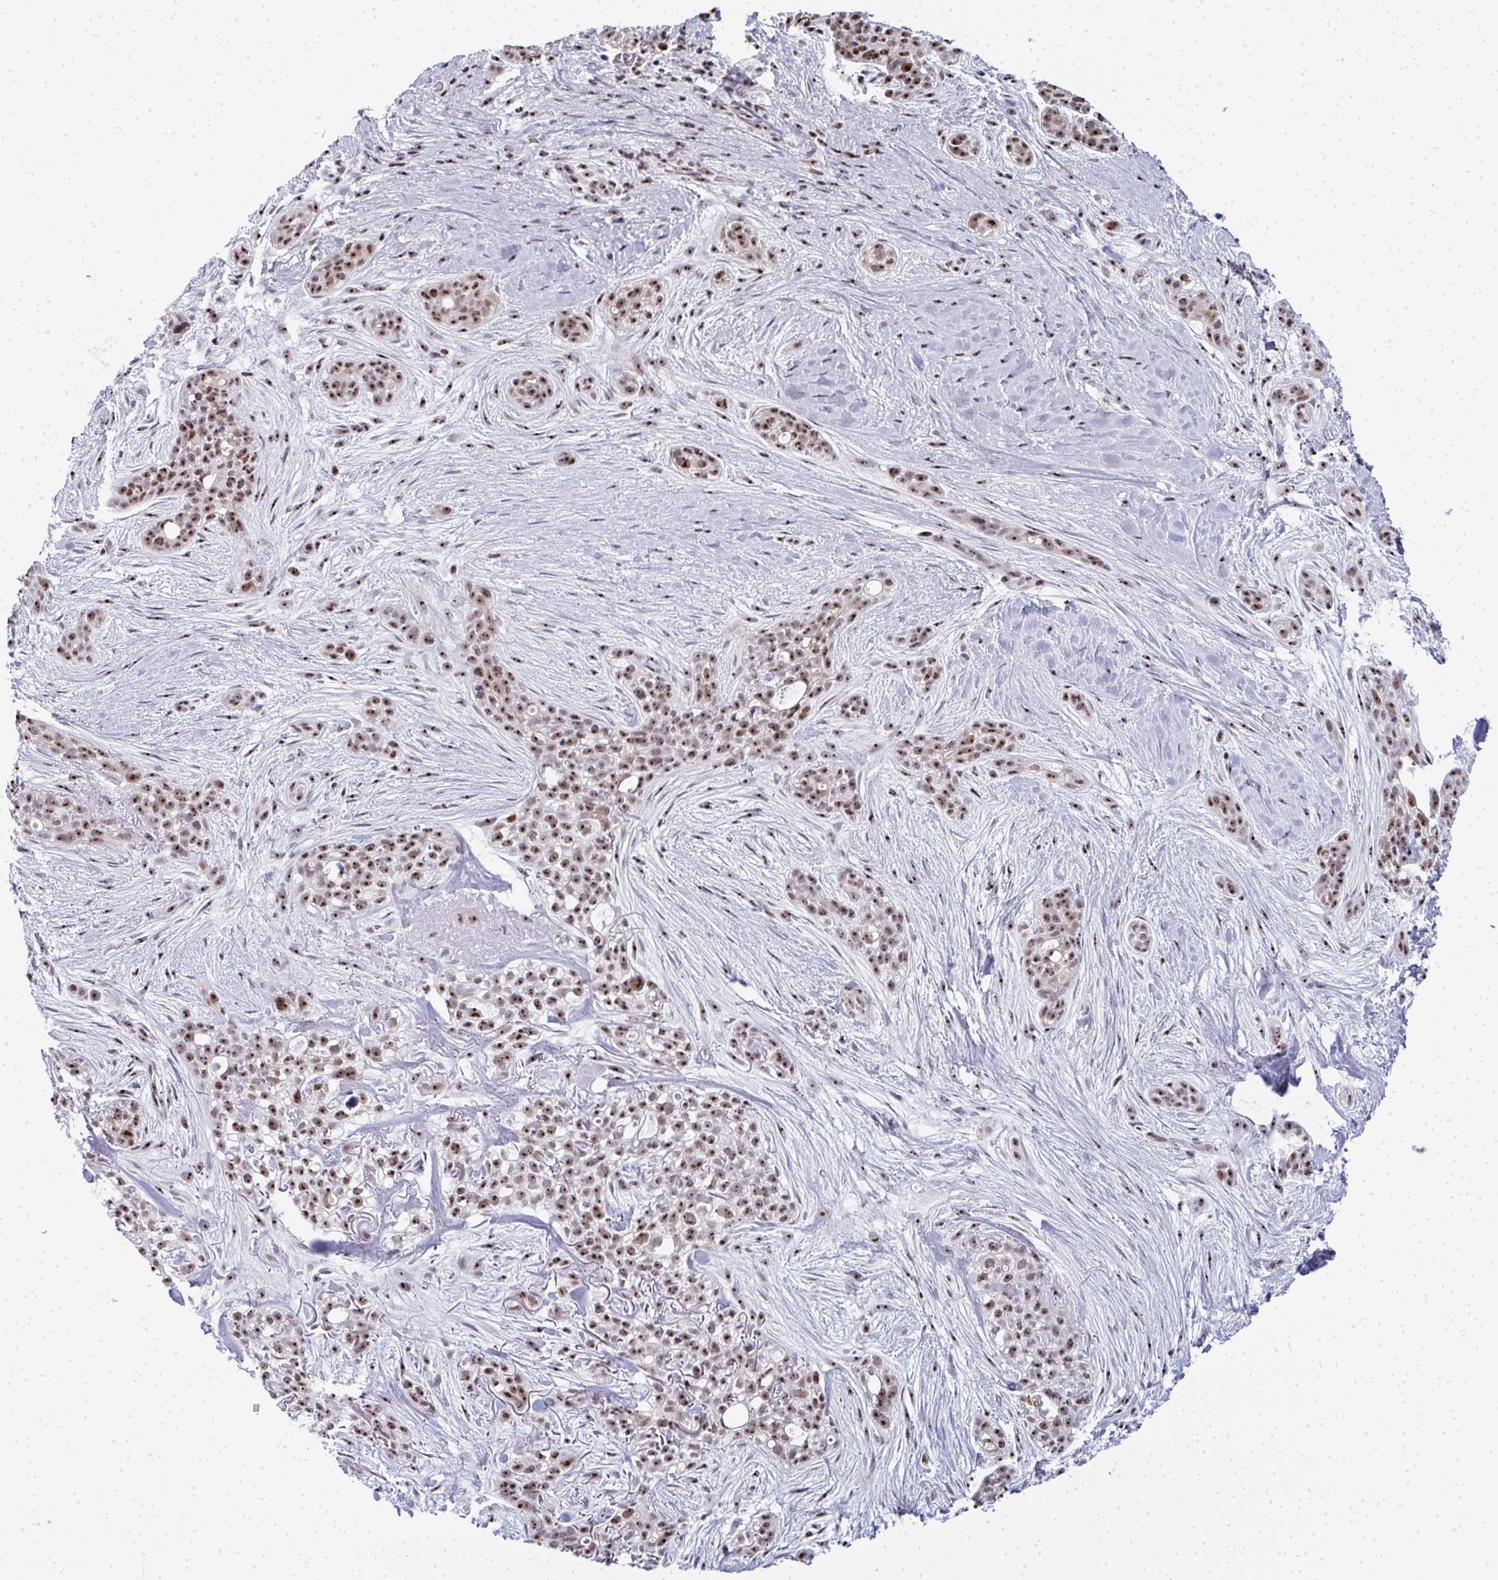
{"staining": {"intensity": "moderate", "quantity": ">75%", "location": "nuclear"}, "tissue": "skin cancer", "cell_type": "Tumor cells", "image_type": "cancer", "snomed": [{"axis": "morphology", "description": "Basal cell carcinoma"}, {"axis": "topography", "description": "Skin"}], "caption": "Skin cancer (basal cell carcinoma) stained for a protein shows moderate nuclear positivity in tumor cells.", "gene": "SIRT7", "patient": {"sex": "female", "age": 79}}